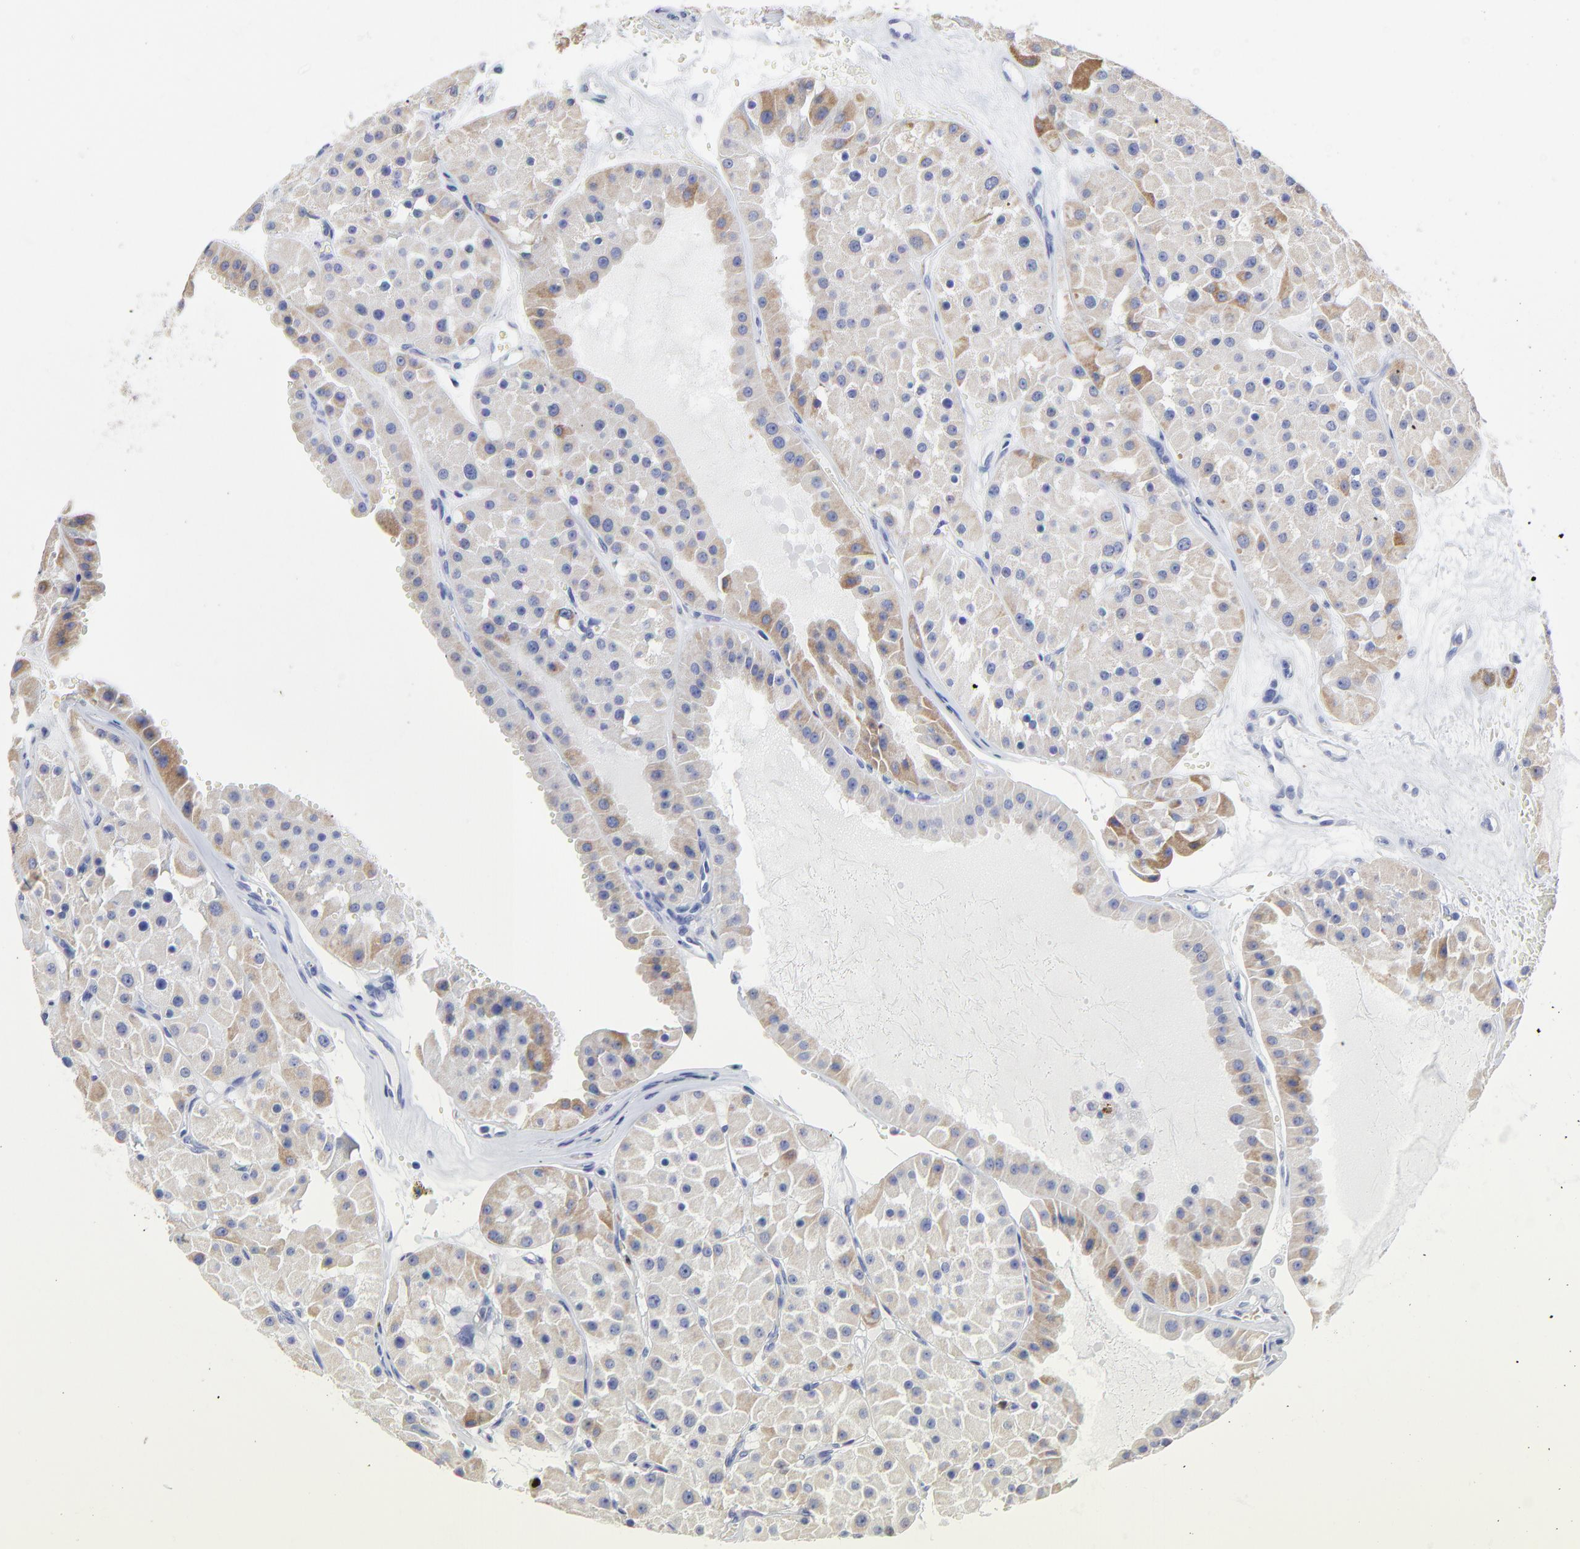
{"staining": {"intensity": "moderate", "quantity": ">75%", "location": "cytoplasmic/membranous"}, "tissue": "renal cancer", "cell_type": "Tumor cells", "image_type": "cancer", "snomed": [{"axis": "morphology", "description": "Adenocarcinoma, uncertain malignant potential"}, {"axis": "topography", "description": "Kidney"}], "caption": "A photomicrograph showing moderate cytoplasmic/membranous positivity in approximately >75% of tumor cells in renal cancer, as visualized by brown immunohistochemical staining.", "gene": "NCAPH", "patient": {"sex": "male", "age": 63}}